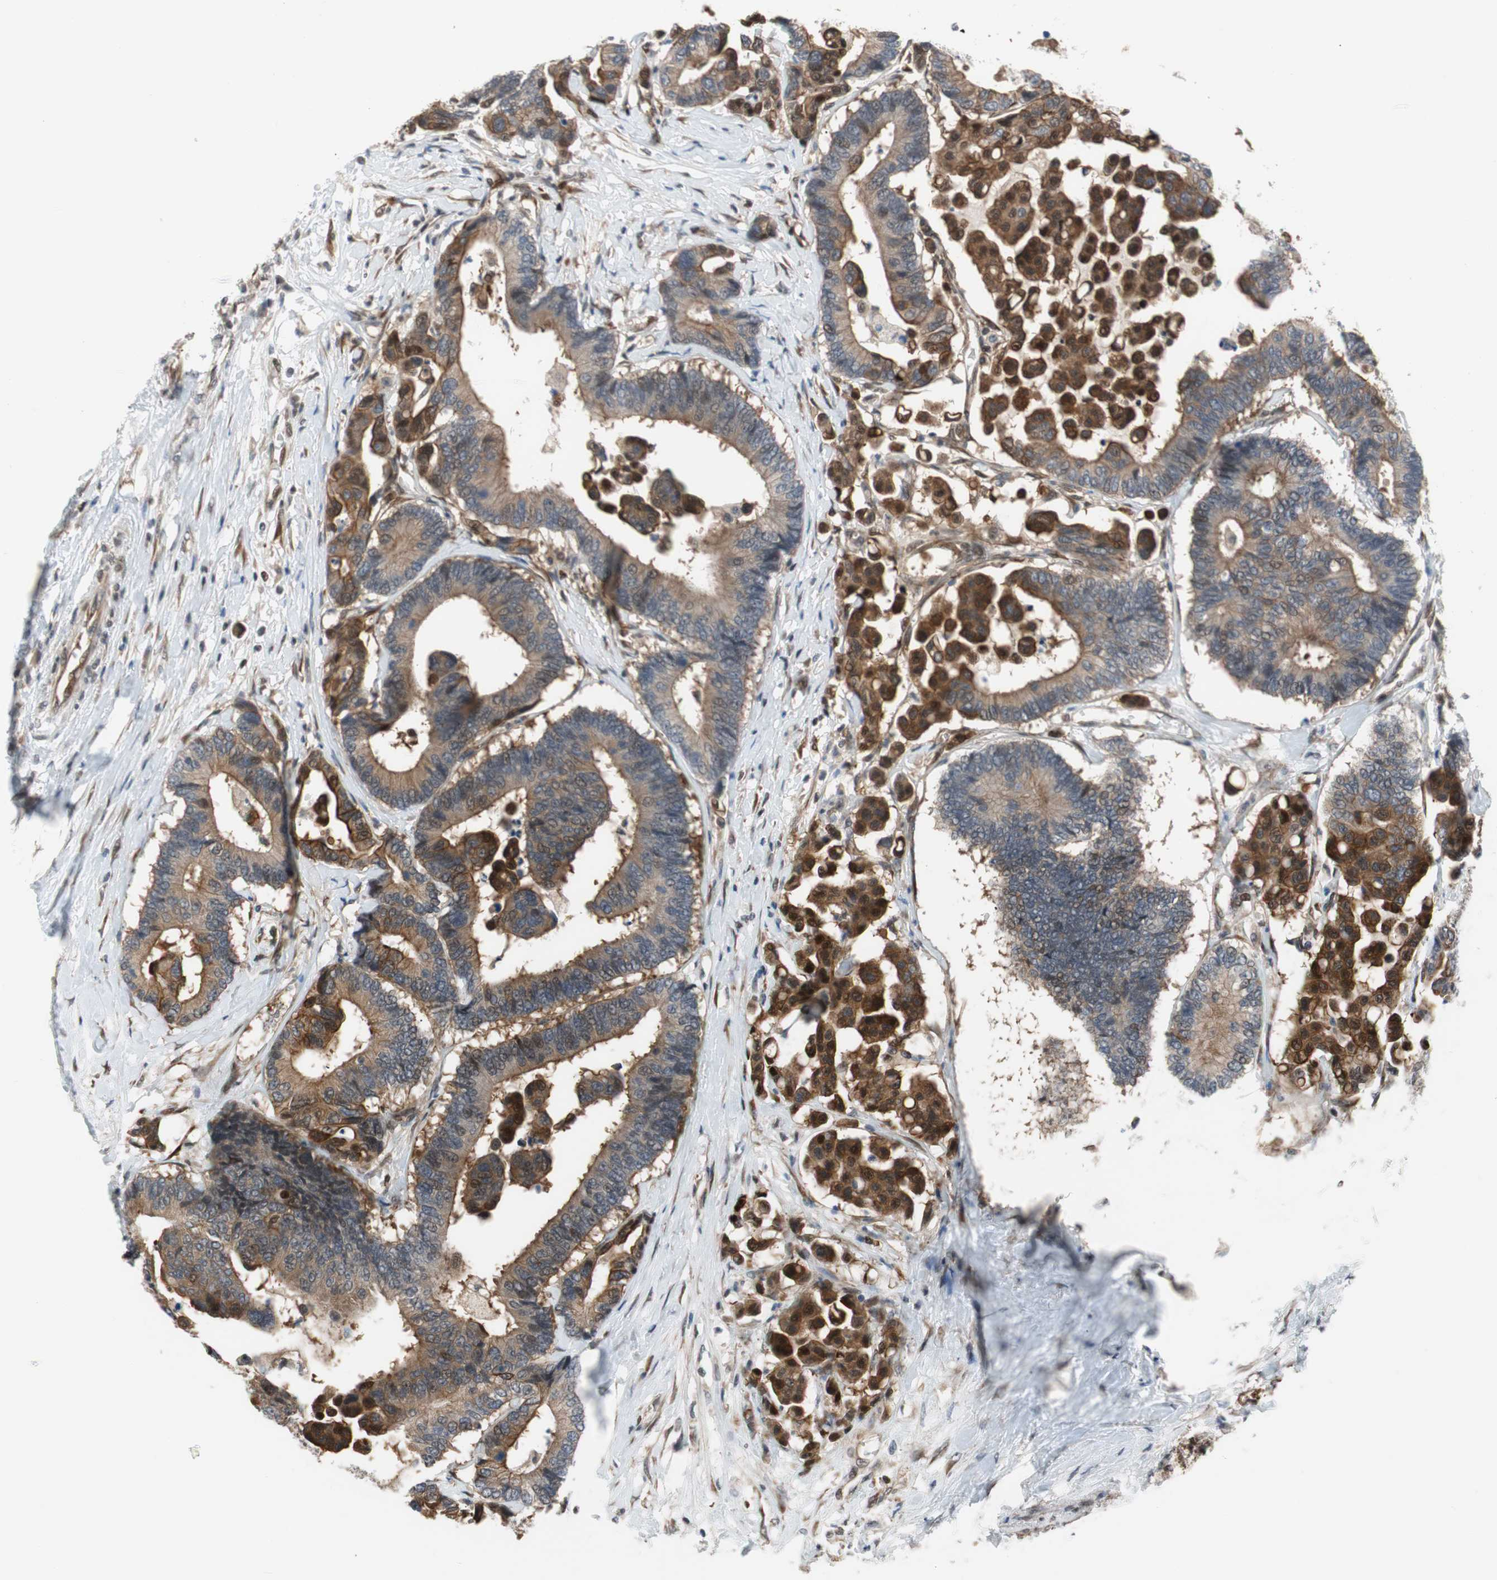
{"staining": {"intensity": "moderate", "quantity": "25%-75%", "location": "cytoplasmic/membranous"}, "tissue": "colorectal cancer", "cell_type": "Tumor cells", "image_type": "cancer", "snomed": [{"axis": "morphology", "description": "Normal tissue, NOS"}, {"axis": "morphology", "description": "Adenocarcinoma, NOS"}, {"axis": "topography", "description": "Colon"}], "caption": "A brown stain labels moderate cytoplasmic/membranous expression of a protein in adenocarcinoma (colorectal) tumor cells.", "gene": "ZNF512B", "patient": {"sex": "male", "age": 82}}